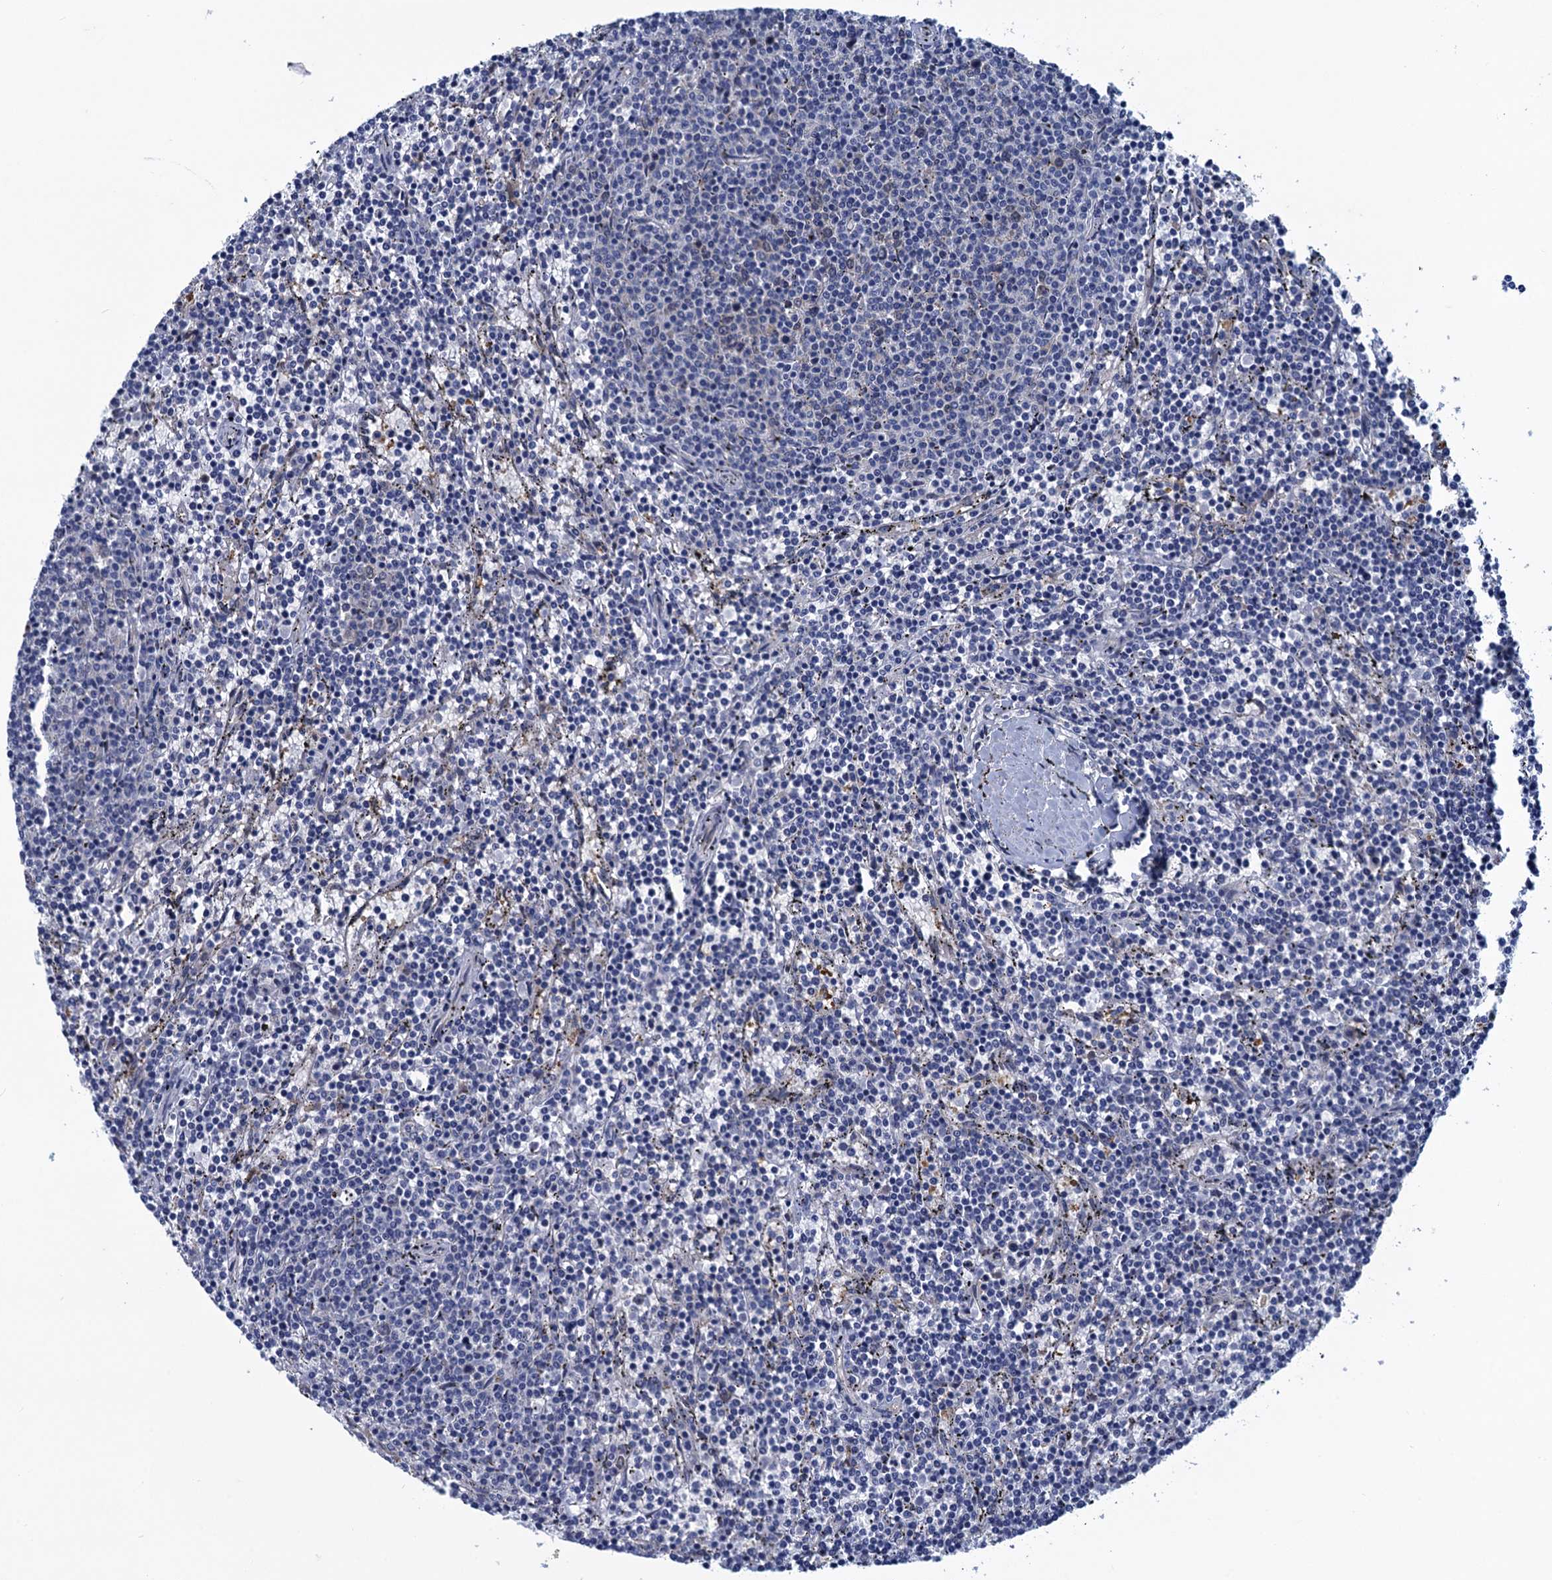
{"staining": {"intensity": "negative", "quantity": "none", "location": "none"}, "tissue": "lymphoma", "cell_type": "Tumor cells", "image_type": "cancer", "snomed": [{"axis": "morphology", "description": "Malignant lymphoma, non-Hodgkin's type, Low grade"}, {"axis": "topography", "description": "Spleen"}], "caption": "Low-grade malignant lymphoma, non-Hodgkin's type was stained to show a protein in brown. There is no significant expression in tumor cells.", "gene": "GINS3", "patient": {"sex": "female", "age": 50}}